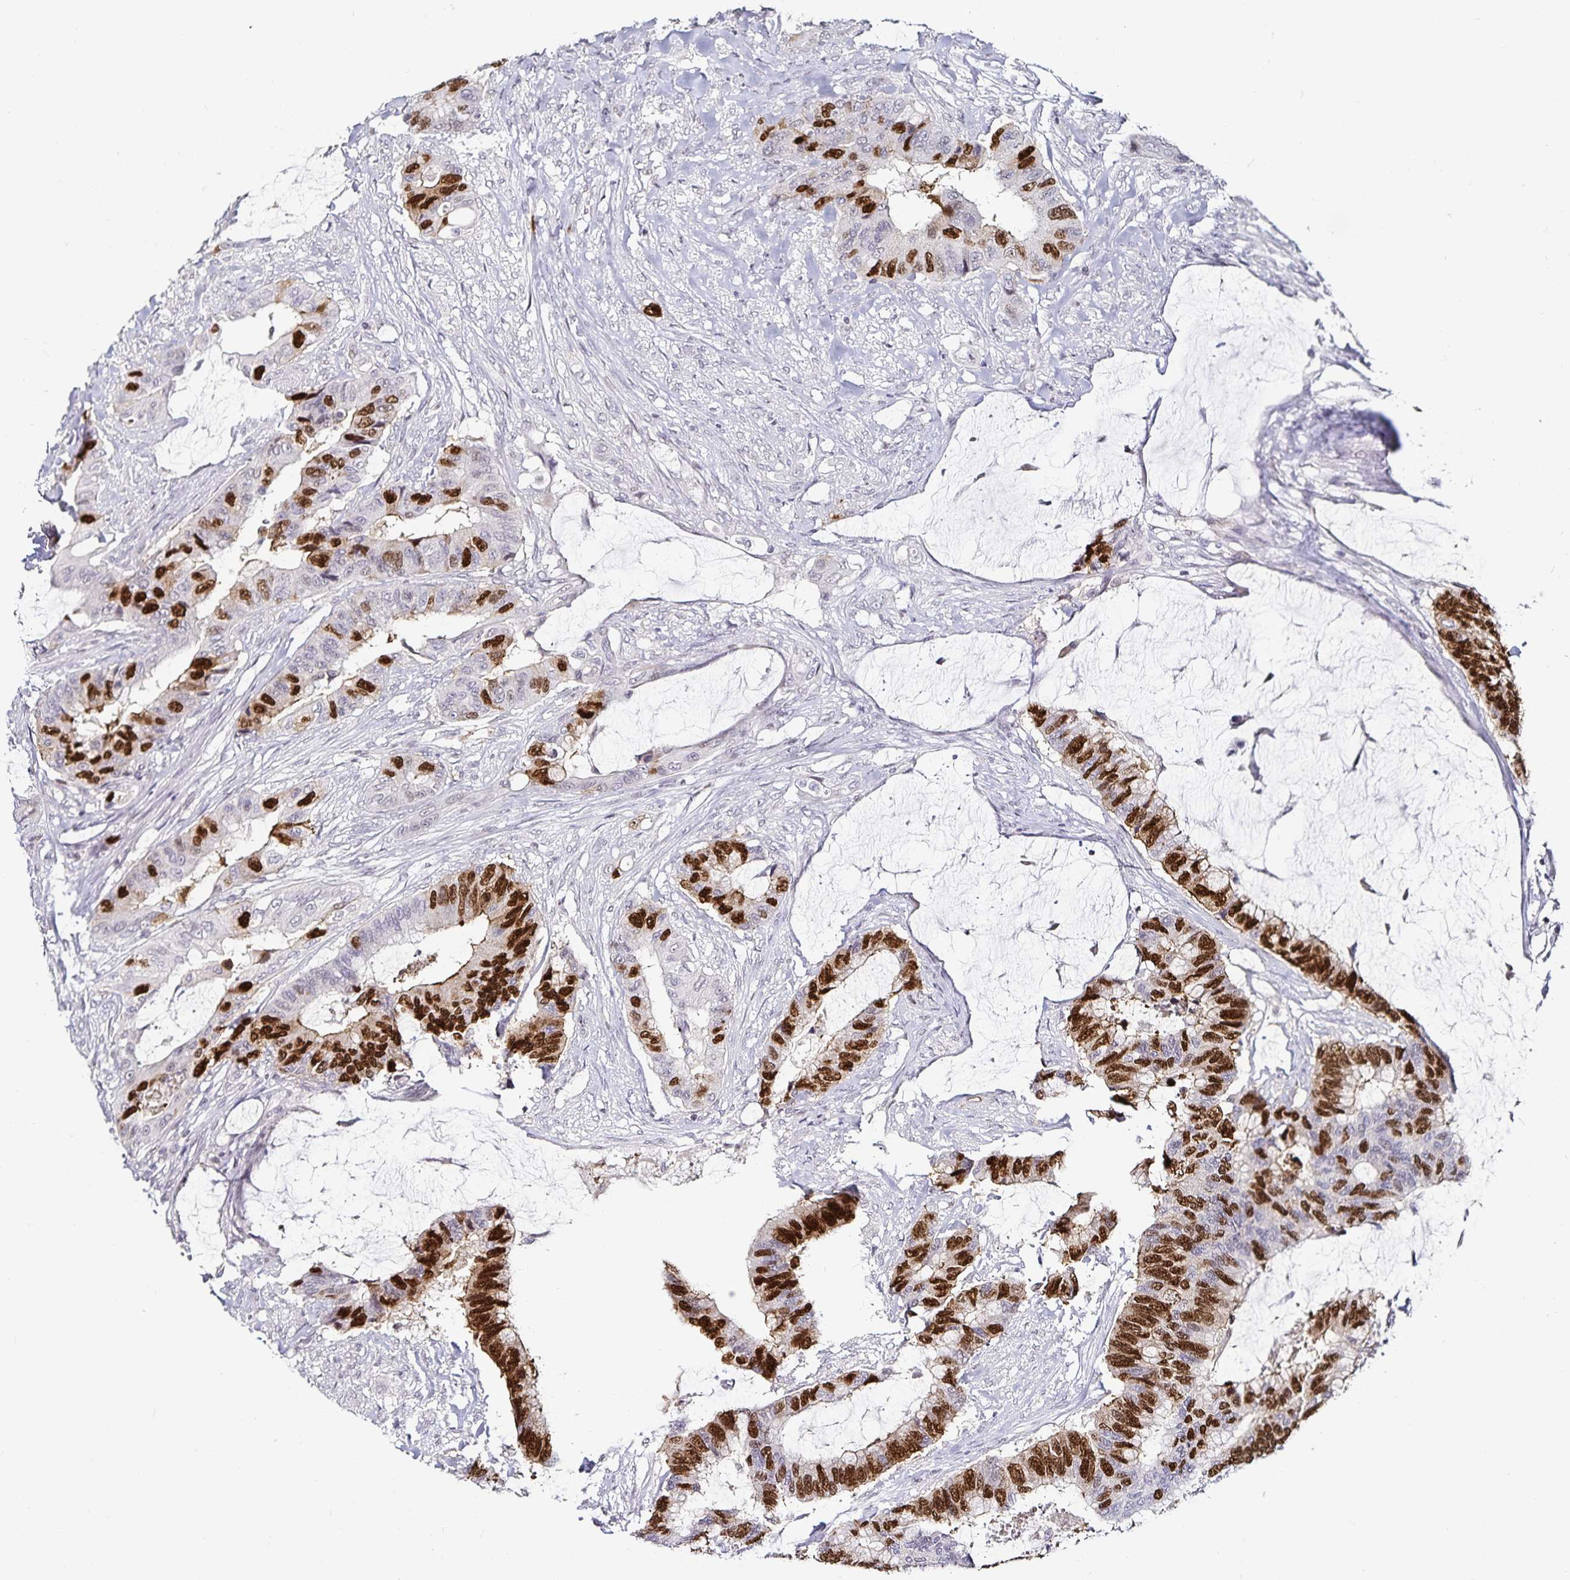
{"staining": {"intensity": "strong", "quantity": "25%-75%", "location": "nuclear"}, "tissue": "colorectal cancer", "cell_type": "Tumor cells", "image_type": "cancer", "snomed": [{"axis": "morphology", "description": "Adenocarcinoma, NOS"}, {"axis": "topography", "description": "Rectum"}], "caption": "This image shows IHC staining of adenocarcinoma (colorectal), with high strong nuclear positivity in approximately 25%-75% of tumor cells.", "gene": "ANLN", "patient": {"sex": "female", "age": 59}}